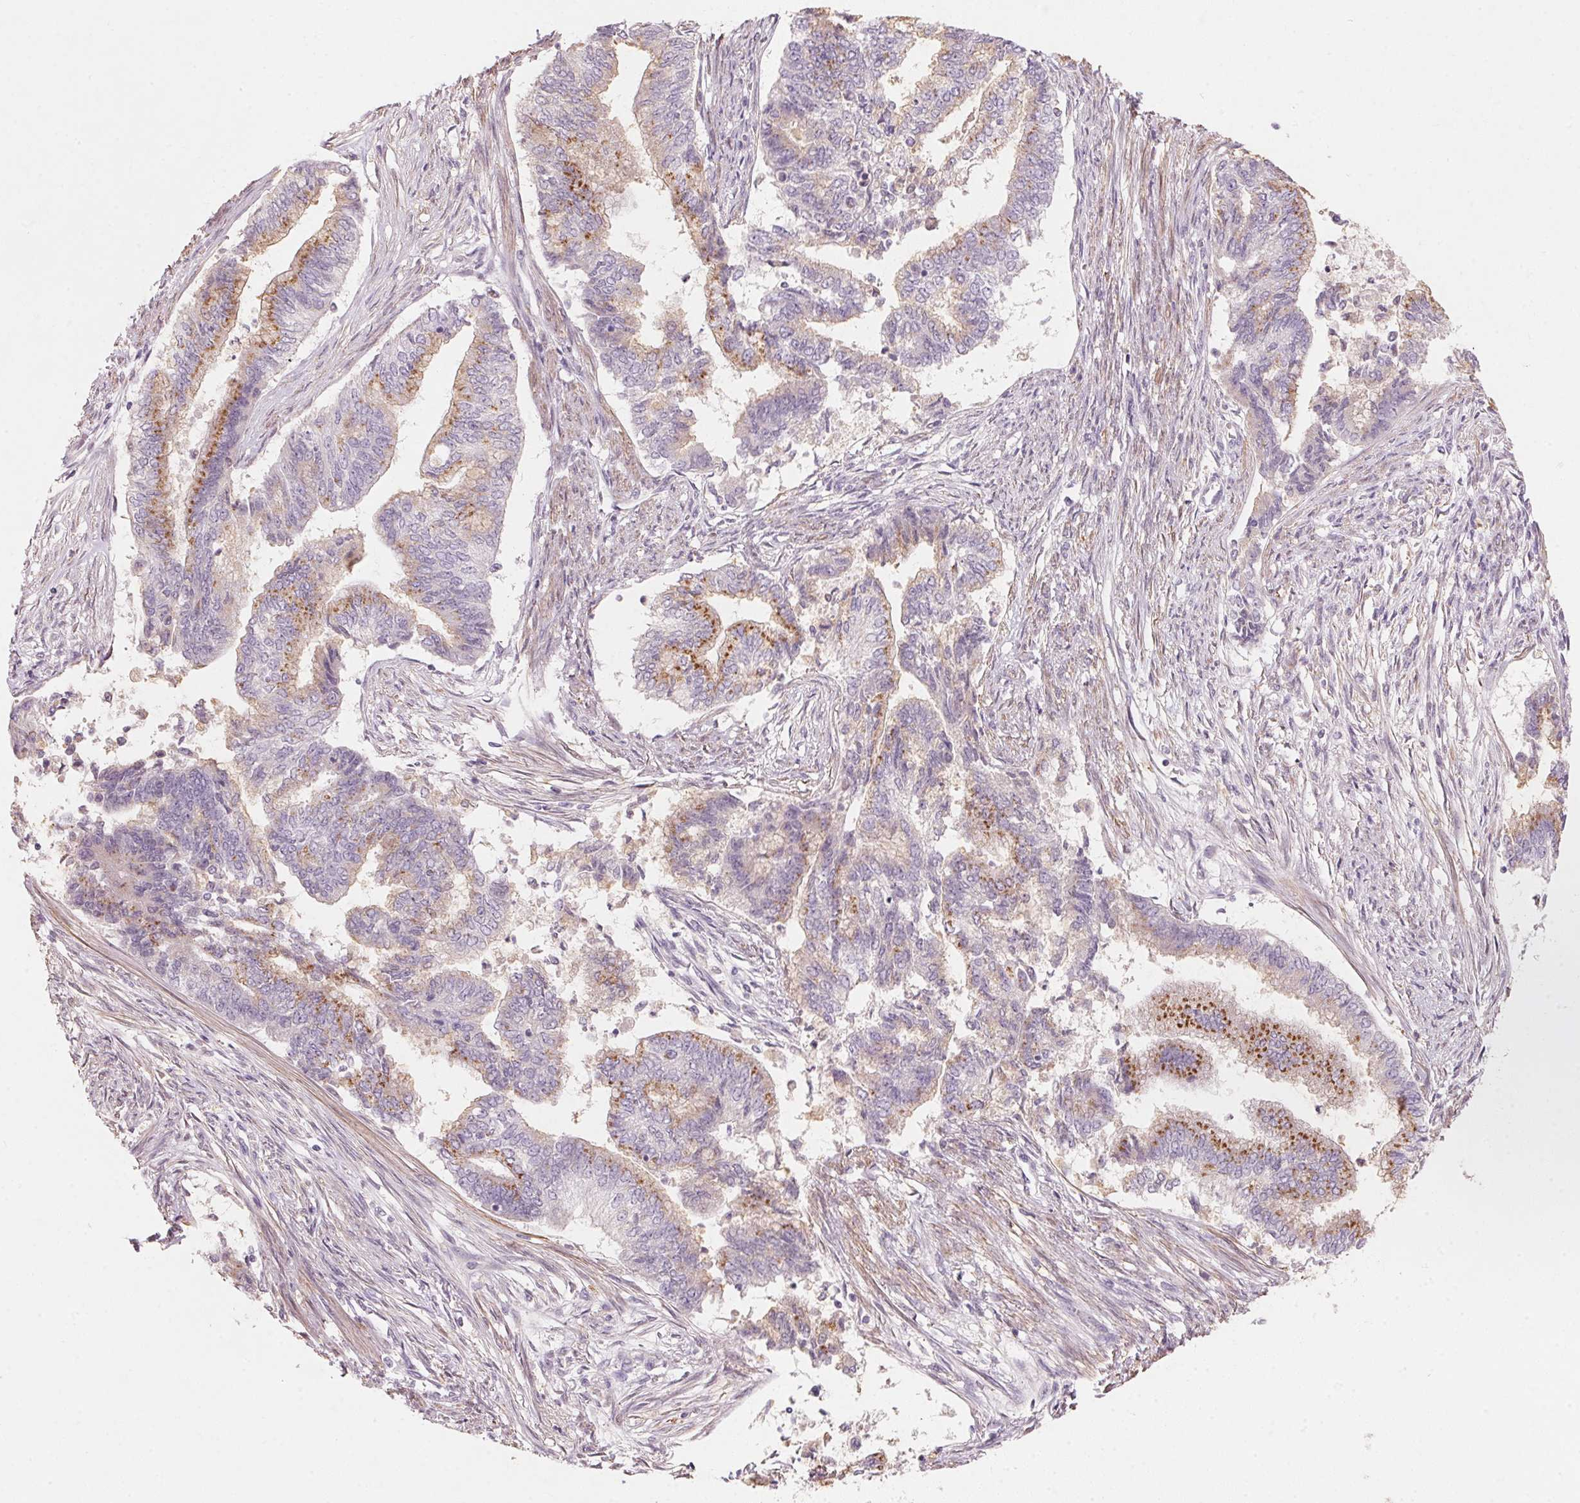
{"staining": {"intensity": "moderate", "quantity": "25%-75%", "location": "cytoplasmic/membranous"}, "tissue": "endometrial cancer", "cell_type": "Tumor cells", "image_type": "cancer", "snomed": [{"axis": "morphology", "description": "Adenocarcinoma, NOS"}, {"axis": "topography", "description": "Endometrium"}], "caption": "Protein staining by IHC exhibits moderate cytoplasmic/membranous staining in approximately 25%-75% of tumor cells in endometrial cancer. The protein of interest is shown in brown color, while the nuclei are stained blue.", "gene": "DRAM2", "patient": {"sex": "female", "age": 65}}